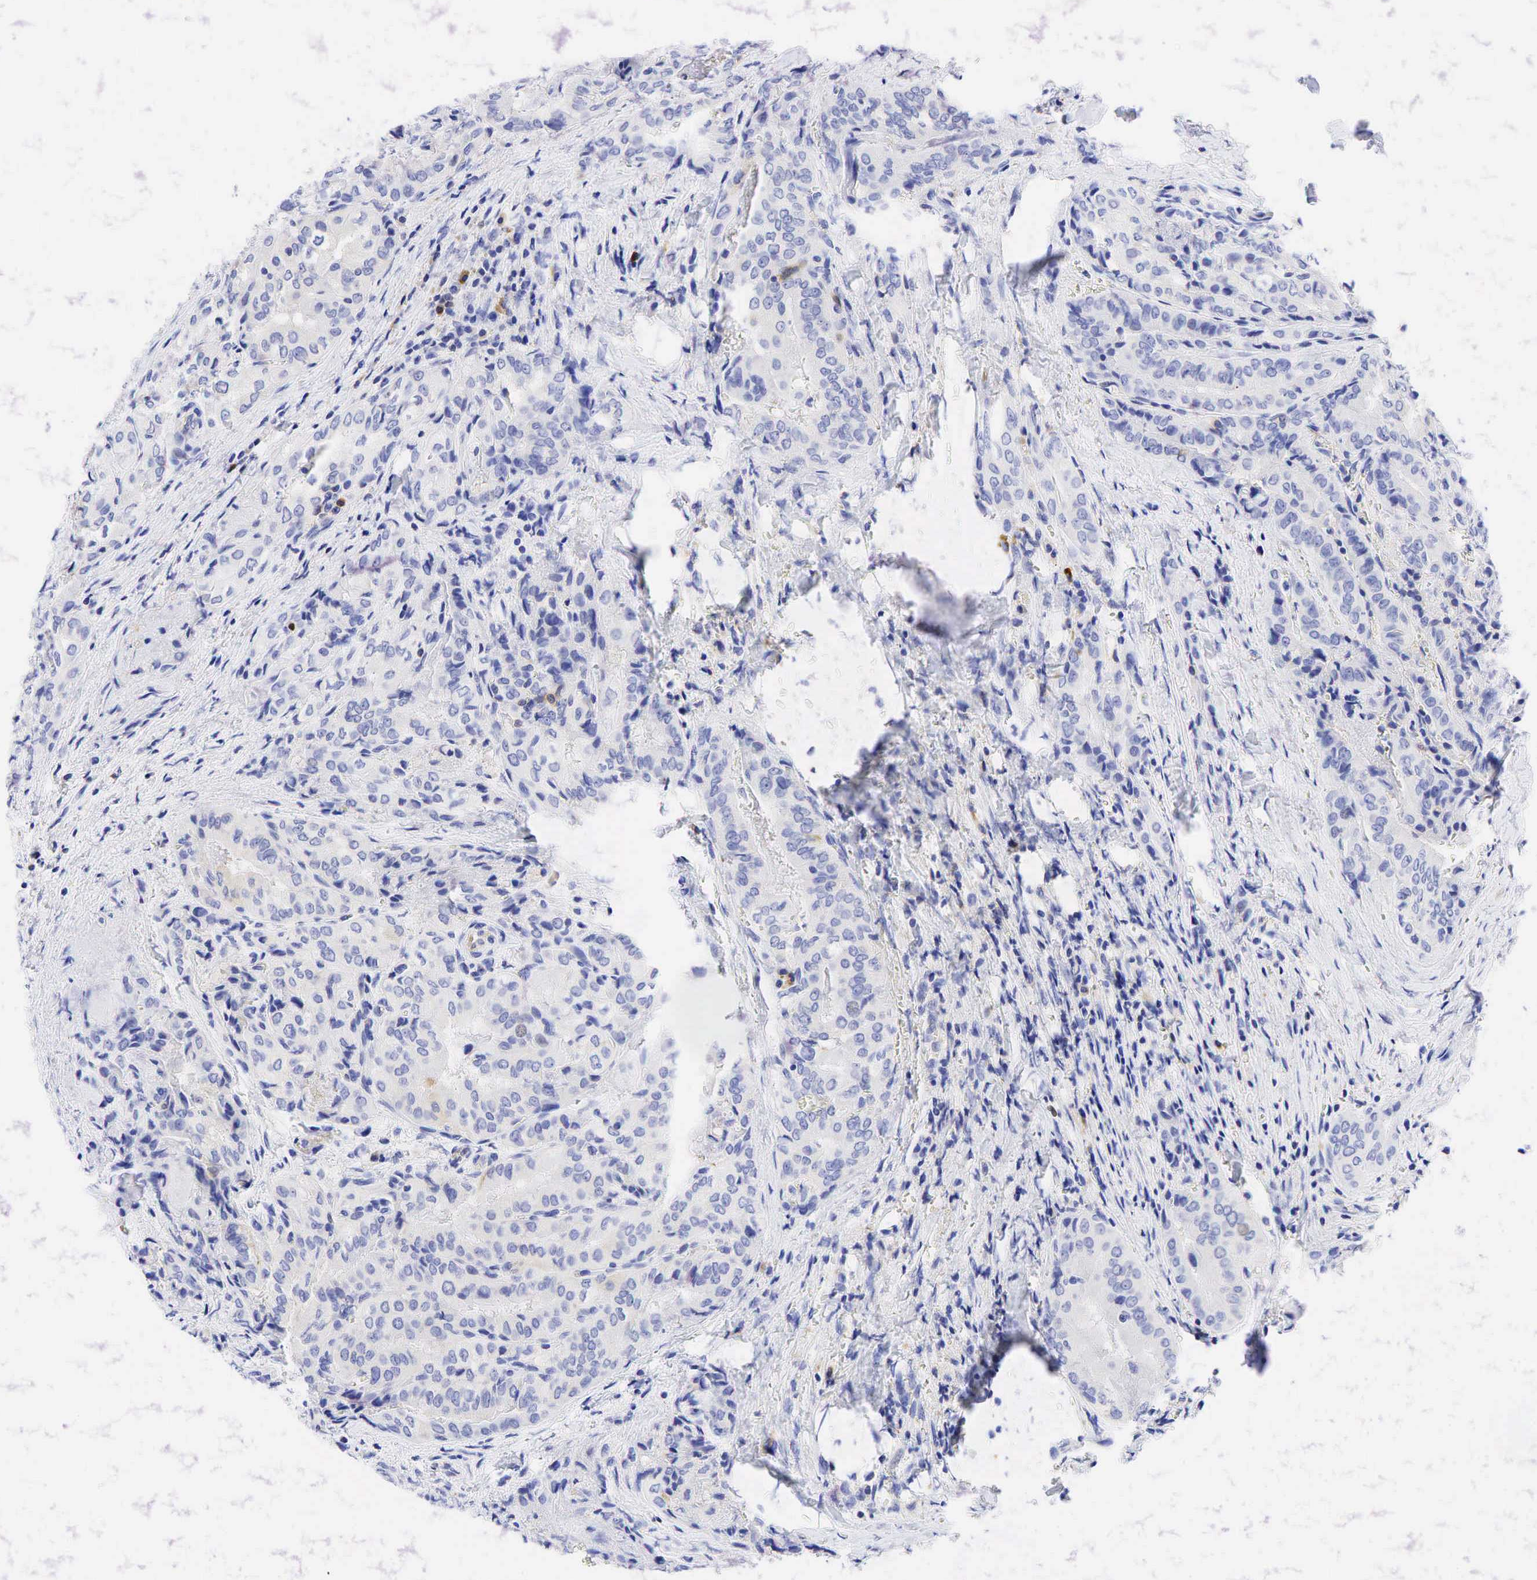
{"staining": {"intensity": "negative", "quantity": "none", "location": "none"}, "tissue": "thyroid cancer", "cell_type": "Tumor cells", "image_type": "cancer", "snomed": [{"axis": "morphology", "description": "Papillary adenocarcinoma, NOS"}, {"axis": "topography", "description": "Thyroid gland"}], "caption": "Tumor cells show no significant staining in thyroid papillary adenocarcinoma.", "gene": "TNFRSF8", "patient": {"sex": "female", "age": 71}}